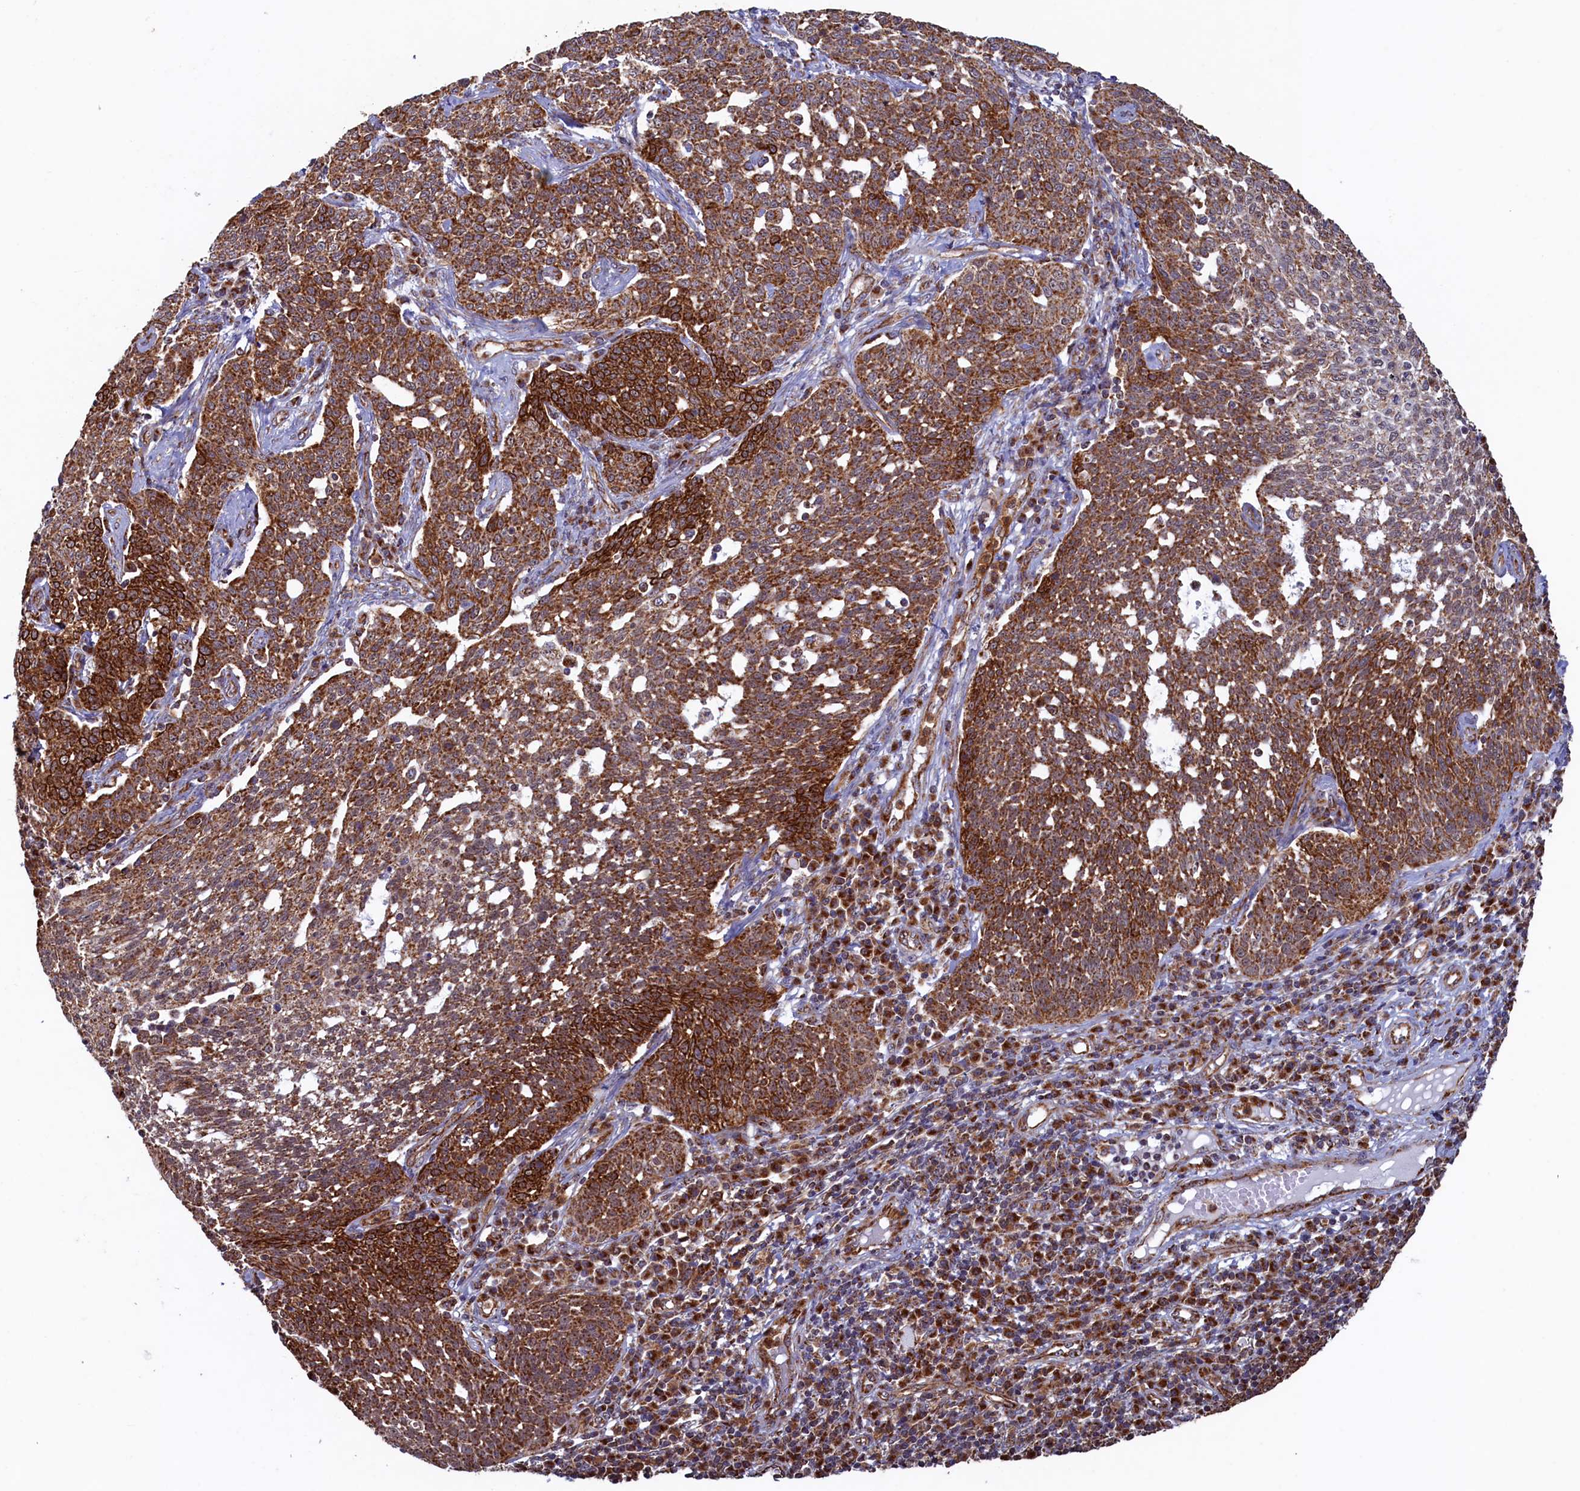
{"staining": {"intensity": "strong", "quantity": ">75%", "location": "cytoplasmic/membranous"}, "tissue": "cervical cancer", "cell_type": "Tumor cells", "image_type": "cancer", "snomed": [{"axis": "morphology", "description": "Squamous cell carcinoma, NOS"}, {"axis": "topography", "description": "Cervix"}], "caption": "A brown stain labels strong cytoplasmic/membranous expression of a protein in cervical squamous cell carcinoma tumor cells. (DAB IHC with brightfield microscopy, high magnification).", "gene": "UBE3B", "patient": {"sex": "female", "age": 34}}